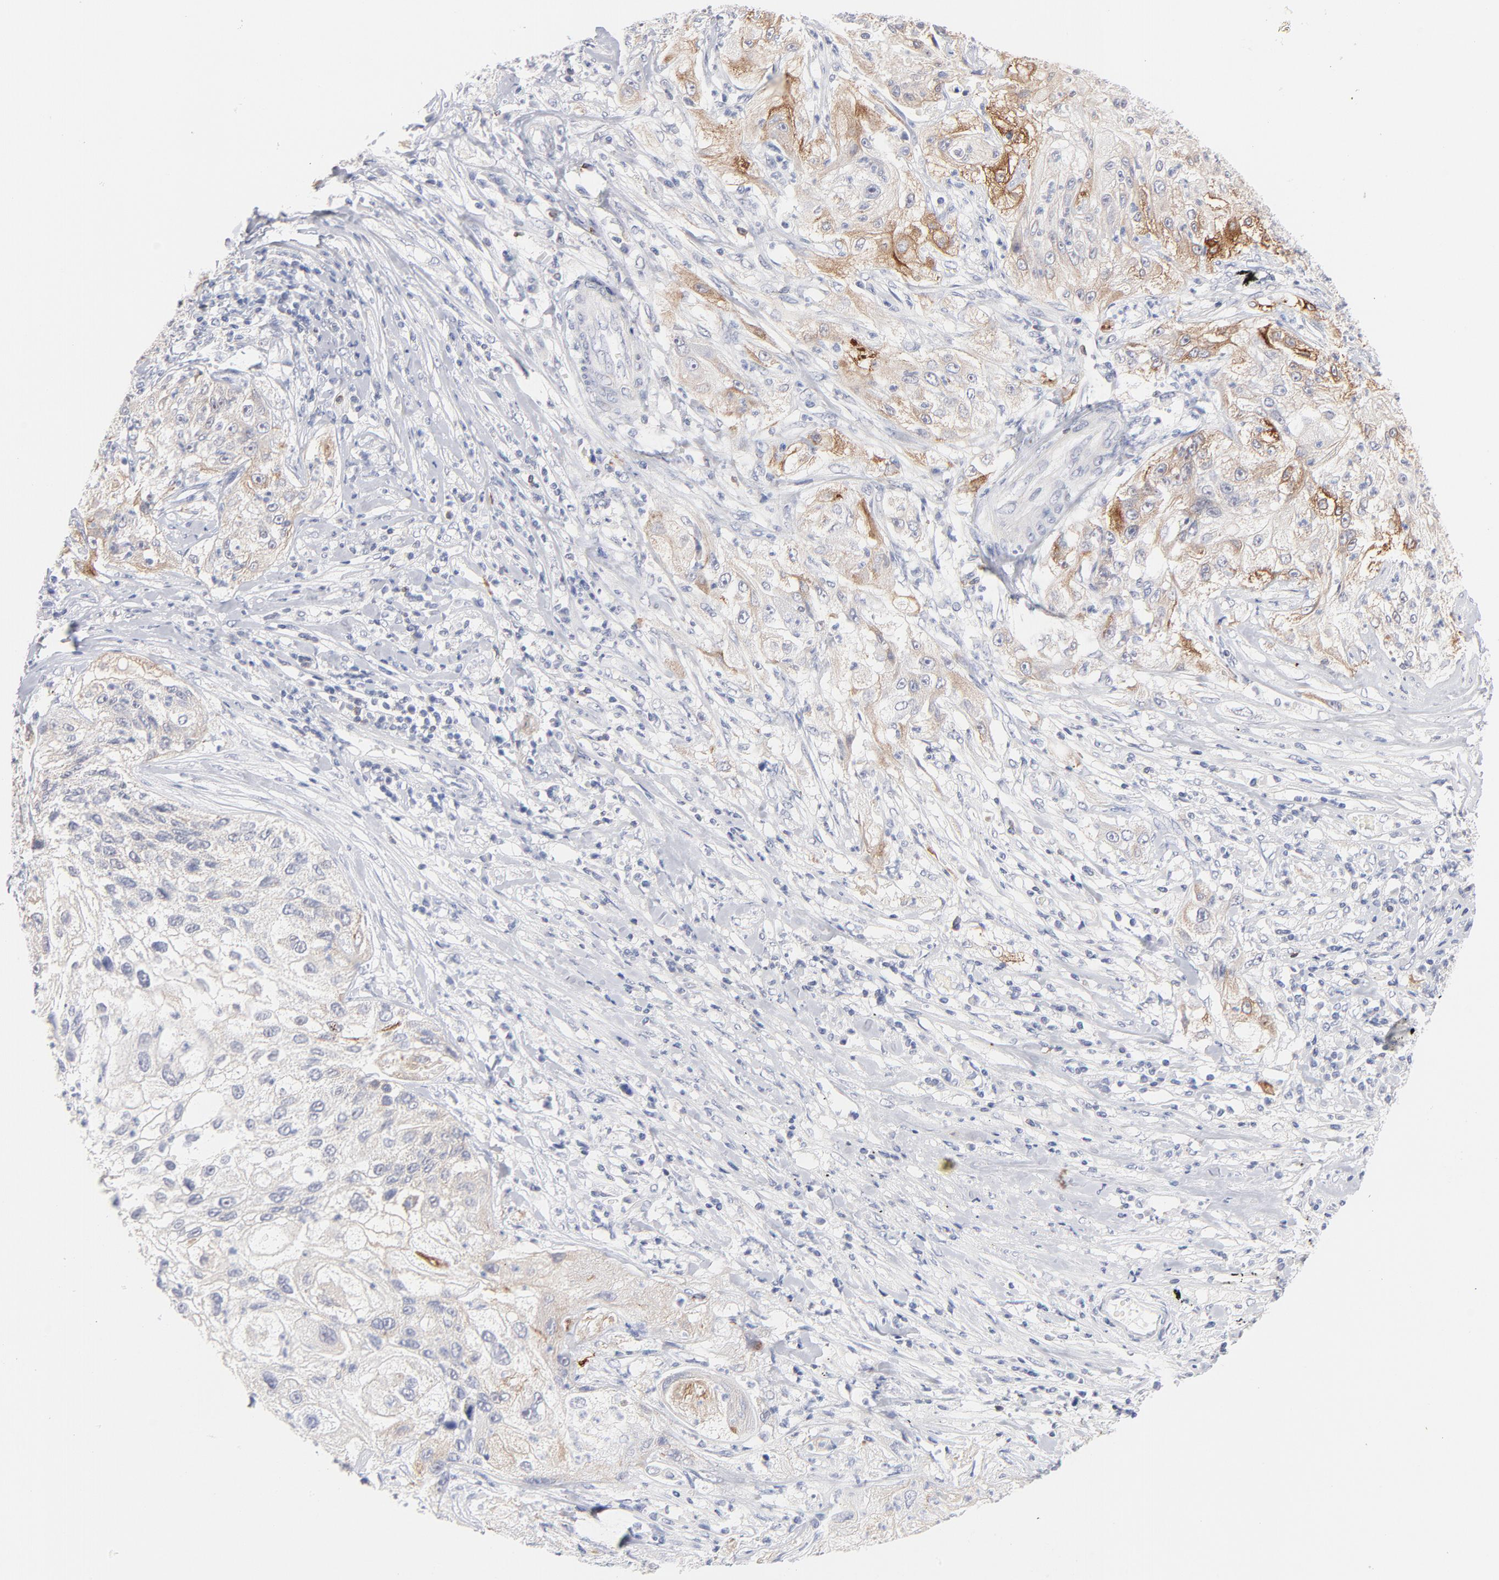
{"staining": {"intensity": "strong", "quantity": "<25%", "location": "cytoplasmic/membranous"}, "tissue": "lung cancer", "cell_type": "Tumor cells", "image_type": "cancer", "snomed": [{"axis": "morphology", "description": "Inflammation, NOS"}, {"axis": "morphology", "description": "Squamous cell carcinoma, NOS"}, {"axis": "topography", "description": "Lymph node"}, {"axis": "topography", "description": "Soft tissue"}, {"axis": "topography", "description": "Lung"}], "caption": "The image exhibits staining of squamous cell carcinoma (lung), revealing strong cytoplasmic/membranous protein positivity (brown color) within tumor cells.", "gene": "MID1", "patient": {"sex": "male", "age": 66}}